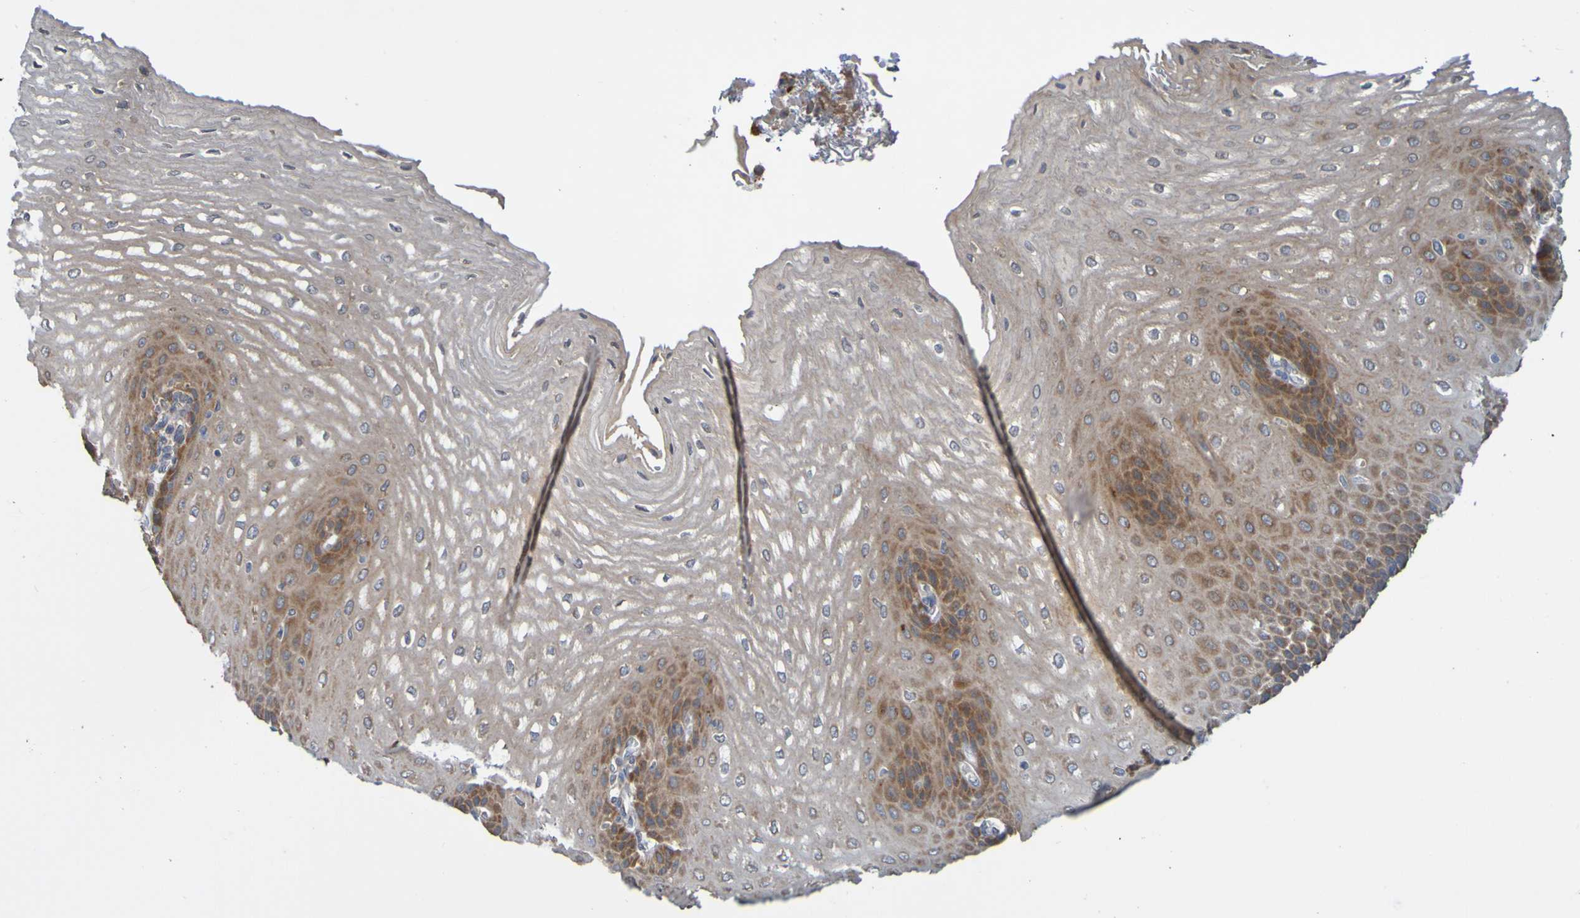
{"staining": {"intensity": "strong", "quantity": "25%-75%", "location": "cytoplasmic/membranous"}, "tissue": "esophagus", "cell_type": "Squamous epithelial cells", "image_type": "normal", "snomed": [{"axis": "morphology", "description": "Normal tissue, NOS"}, {"axis": "topography", "description": "Esophagus"}], "caption": "The immunohistochemical stain highlights strong cytoplasmic/membranous expression in squamous epithelial cells of normal esophagus. (DAB (3,3'-diaminobenzidine) = brown stain, brightfield microscopy at high magnification).", "gene": "NAV2", "patient": {"sex": "male", "age": 54}}